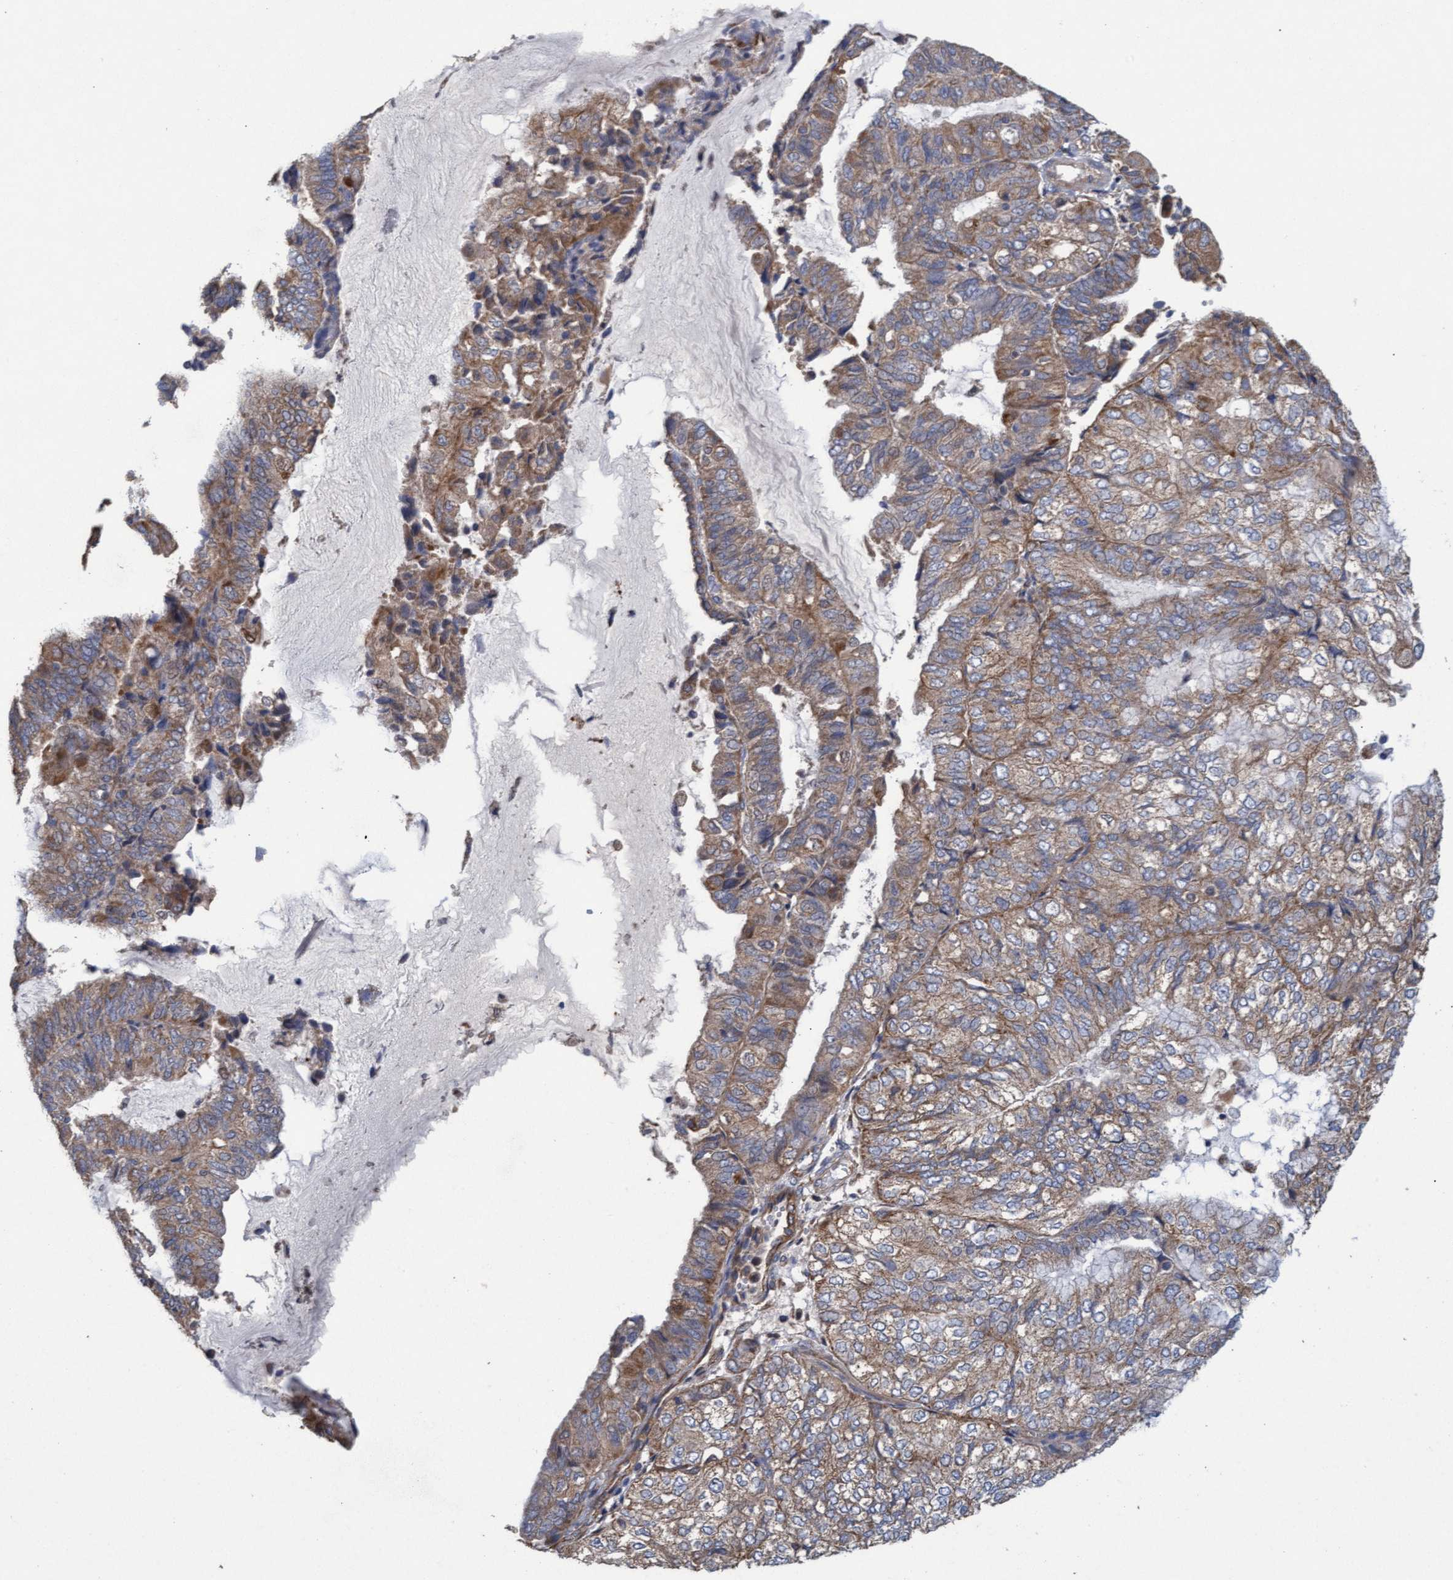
{"staining": {"intensity": "moderate", "quantity": ">75%", "location": "cytoplasmic/membranous"}, "tissue": "endometrial cancer", "cell_type": "Tumor cells", "image_type": "cancer", "snomed": [{"axis": "morphology", "description": "Adenocarcinoma, NOS"}, {"axis": "topography", "description": "Endometrium"}], "caption": "Protein staining of endometrial cancer tissue demonstrates moderate cytoplasmic/membranous expression in about >75% of tumor cells.", "gene": "MRPL38", "patient": {"sex": "female", "age": 81}}